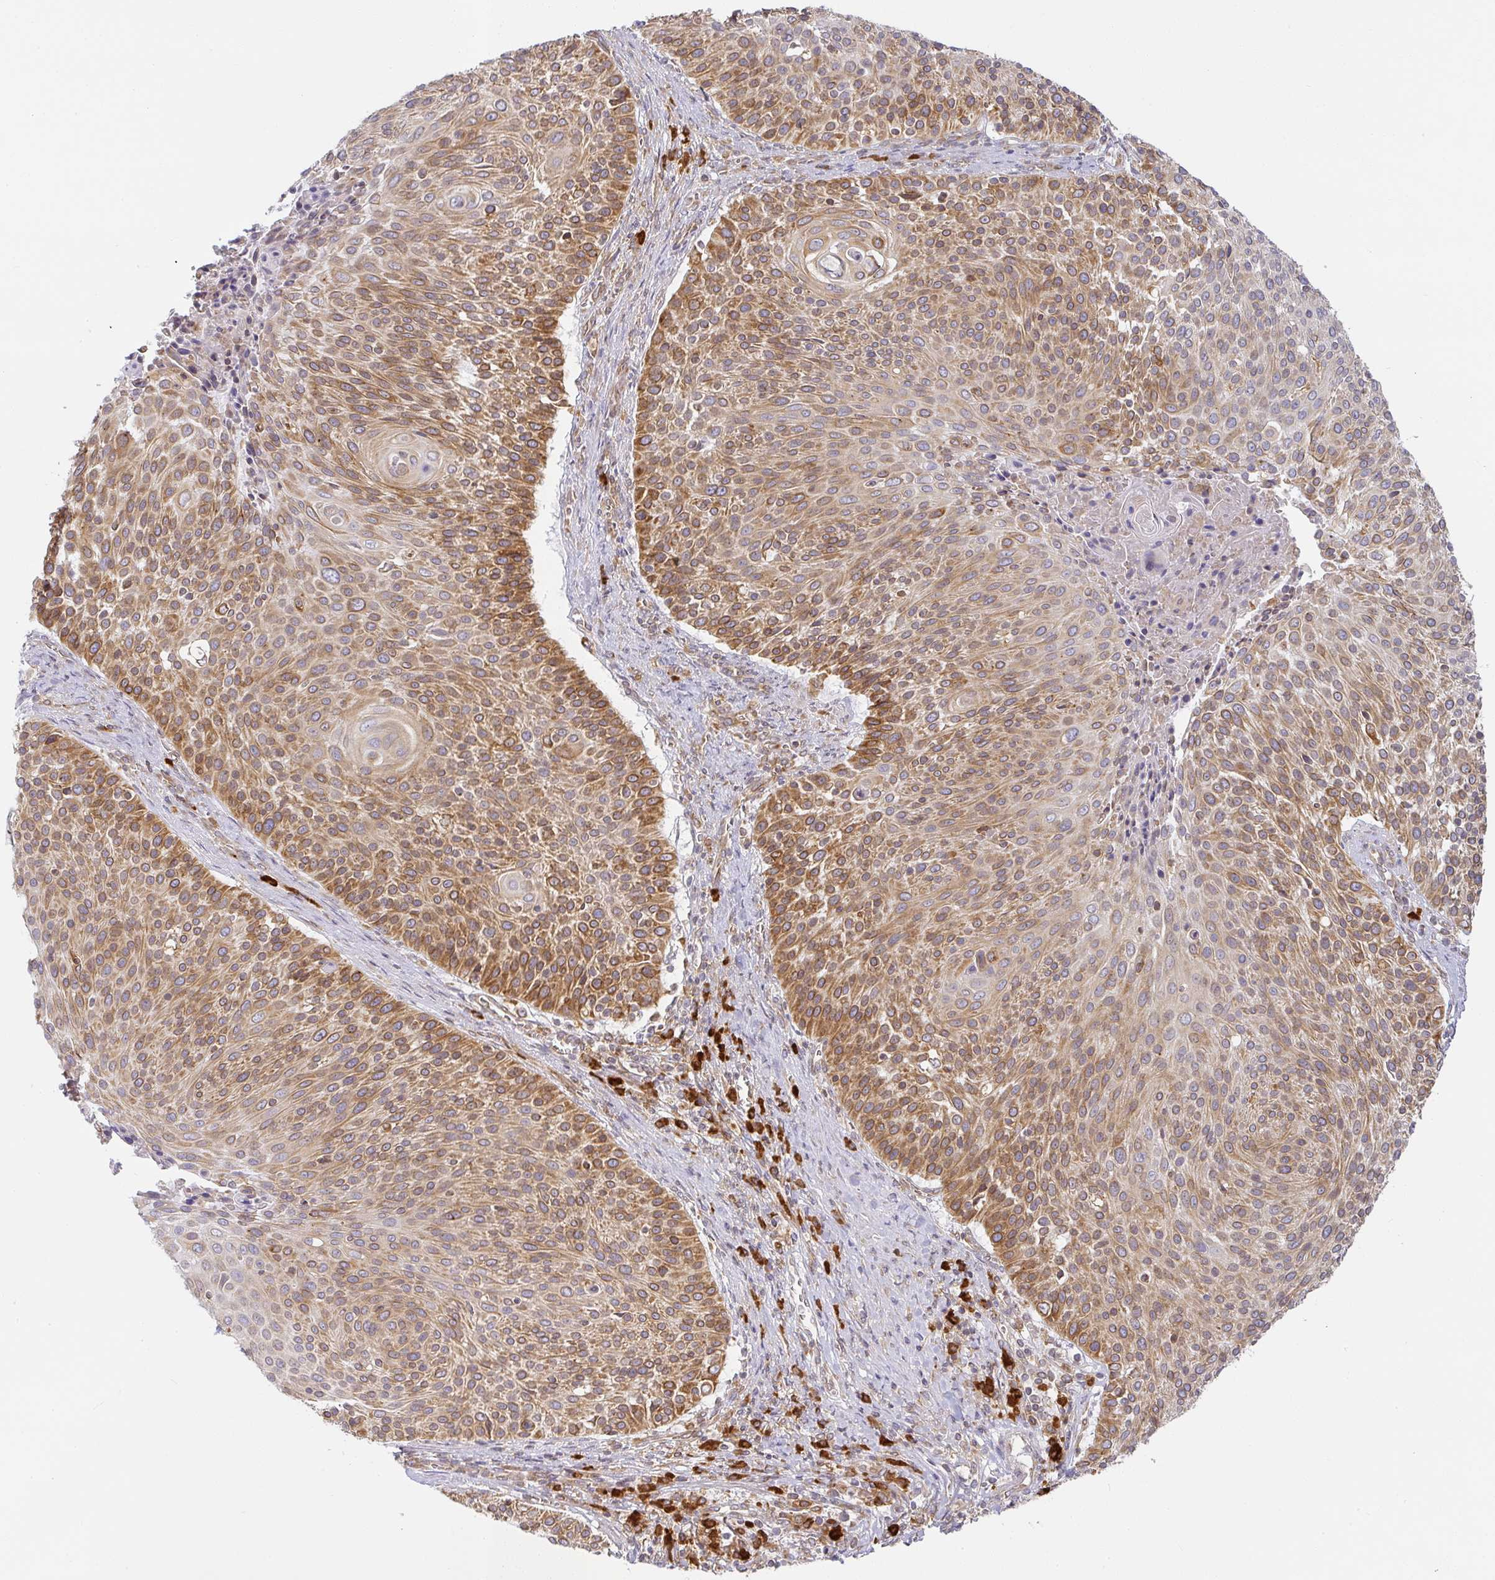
{"staining": {"intensity": "moderate", "quantity": ">75%", "location": "cytoplasmic/membranous"}, "tissue": "cervical cancer", "cell_type": "Tumor cells", "image_type": "cancer", "snomed": [{"axis": "morphology", "description": "Squamous cell carcinoma, NOS"}, {"axis": "topography", "description": "Cervix"}], "caption": "The histopathology image demonstrates immunohistochemical staining of cervical cancer. There is moderate cytoplasmic/membranous expression is identified in about >75% of tumor cells.", "gene": "DERL2", "patient": {"sex": "female", "age": 31}}